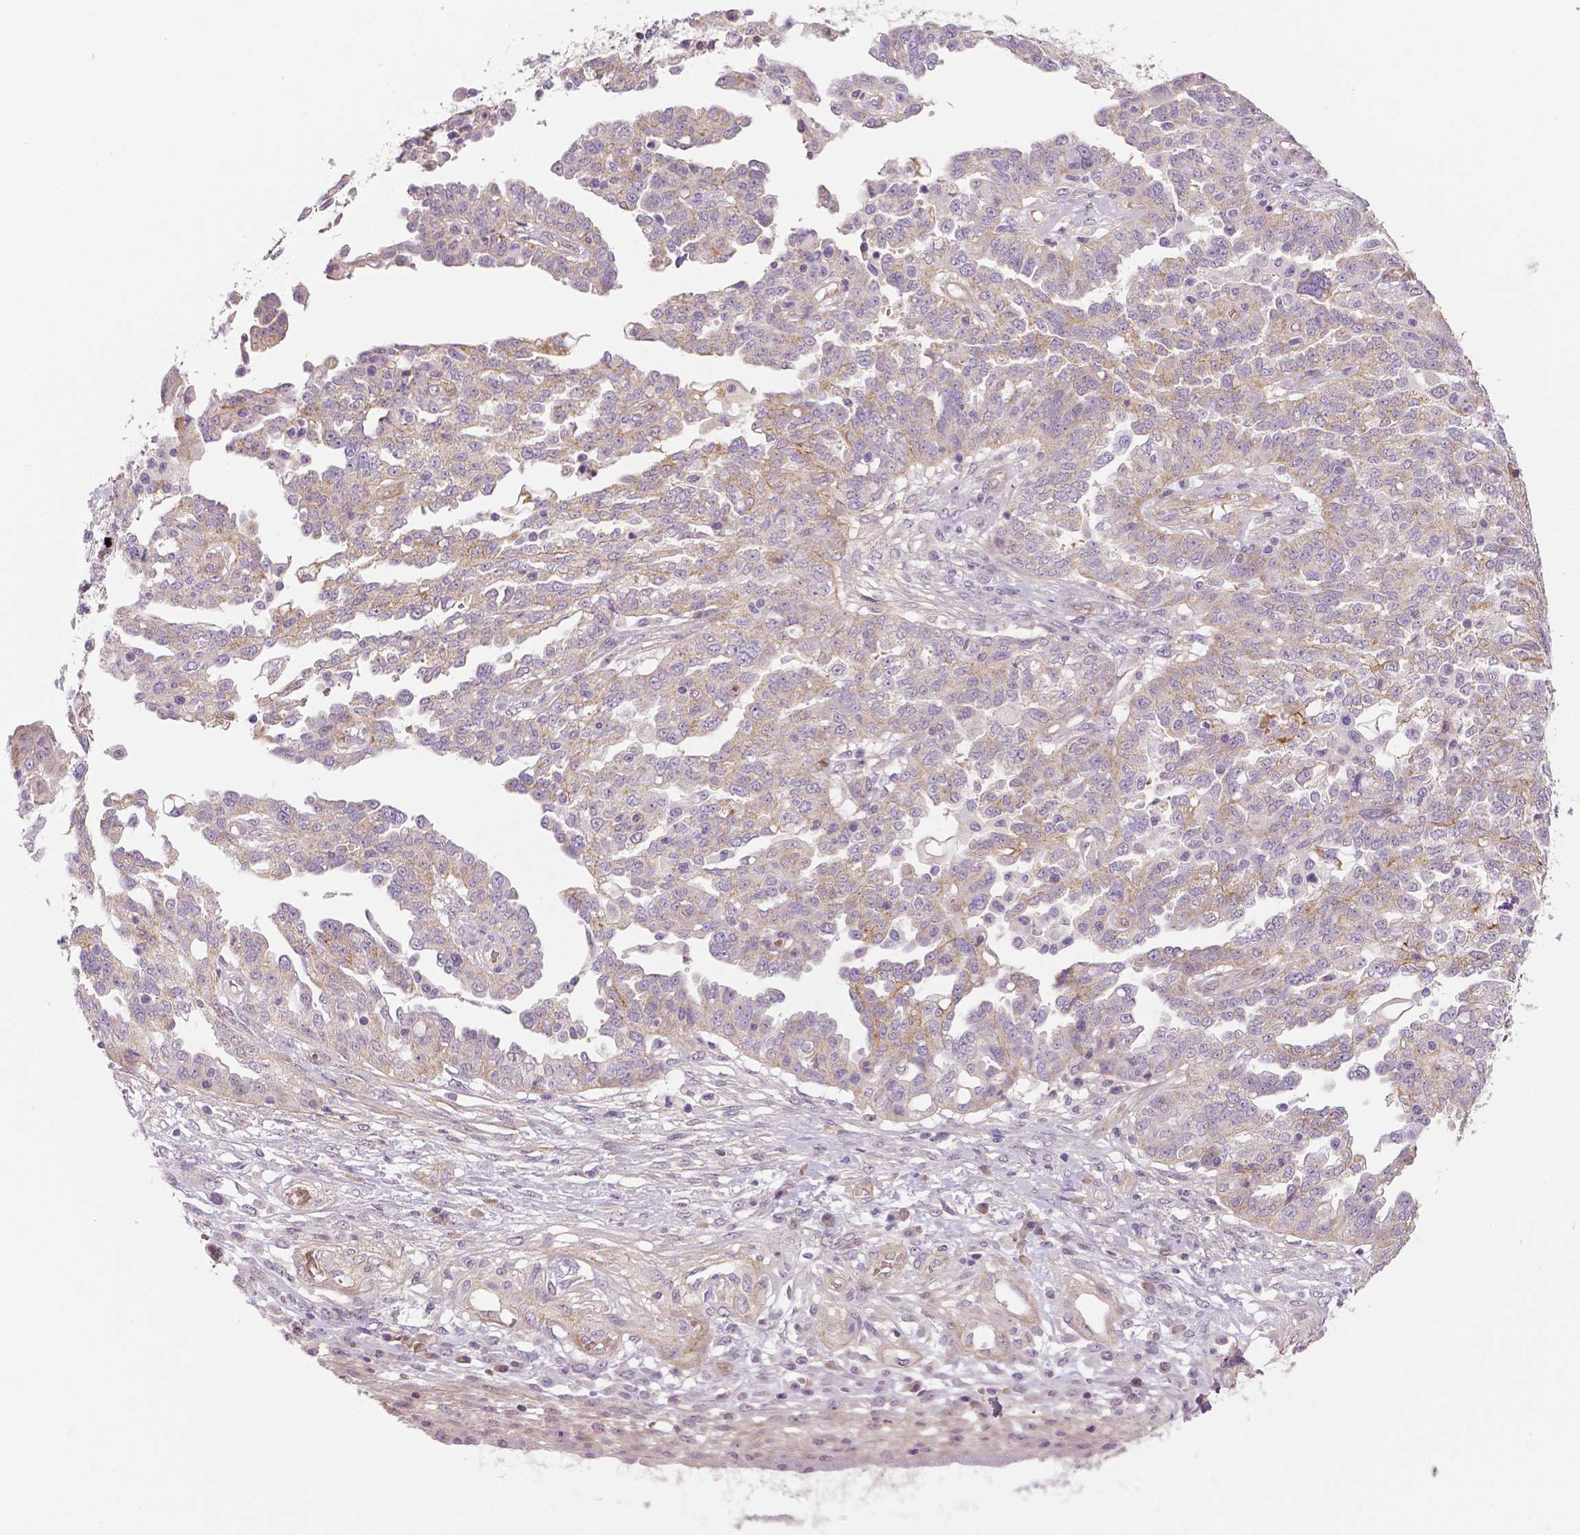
{"staining": {"intensity": "weak", "quantity": "<25%", "location": "cytoplasmic/membranous"}, "tissue": "ovarian cancer", "cell_type": "Tumor cells", "image_type": "cancer", "snomed": [{"axis": "morphology", "description": "Cystadenocarcinoma, serous, NOS"}, {"axis": "topography", "description": "Ovary"}], "caption": "IHC histopathology image of neoplastic tissue: ovarian serous cystadenocarcinoma stained with DAB (3,3'-diaminobenzidine) reveals no significant protein staining in tumor cells. The staining is performed using DAB (3,3'-diaminobenzidine) brown chromogen with nuclei counter-stained in using hematoxylin.", "gene": "FLT1", "patient": {"sex": "female", "age": 67}}